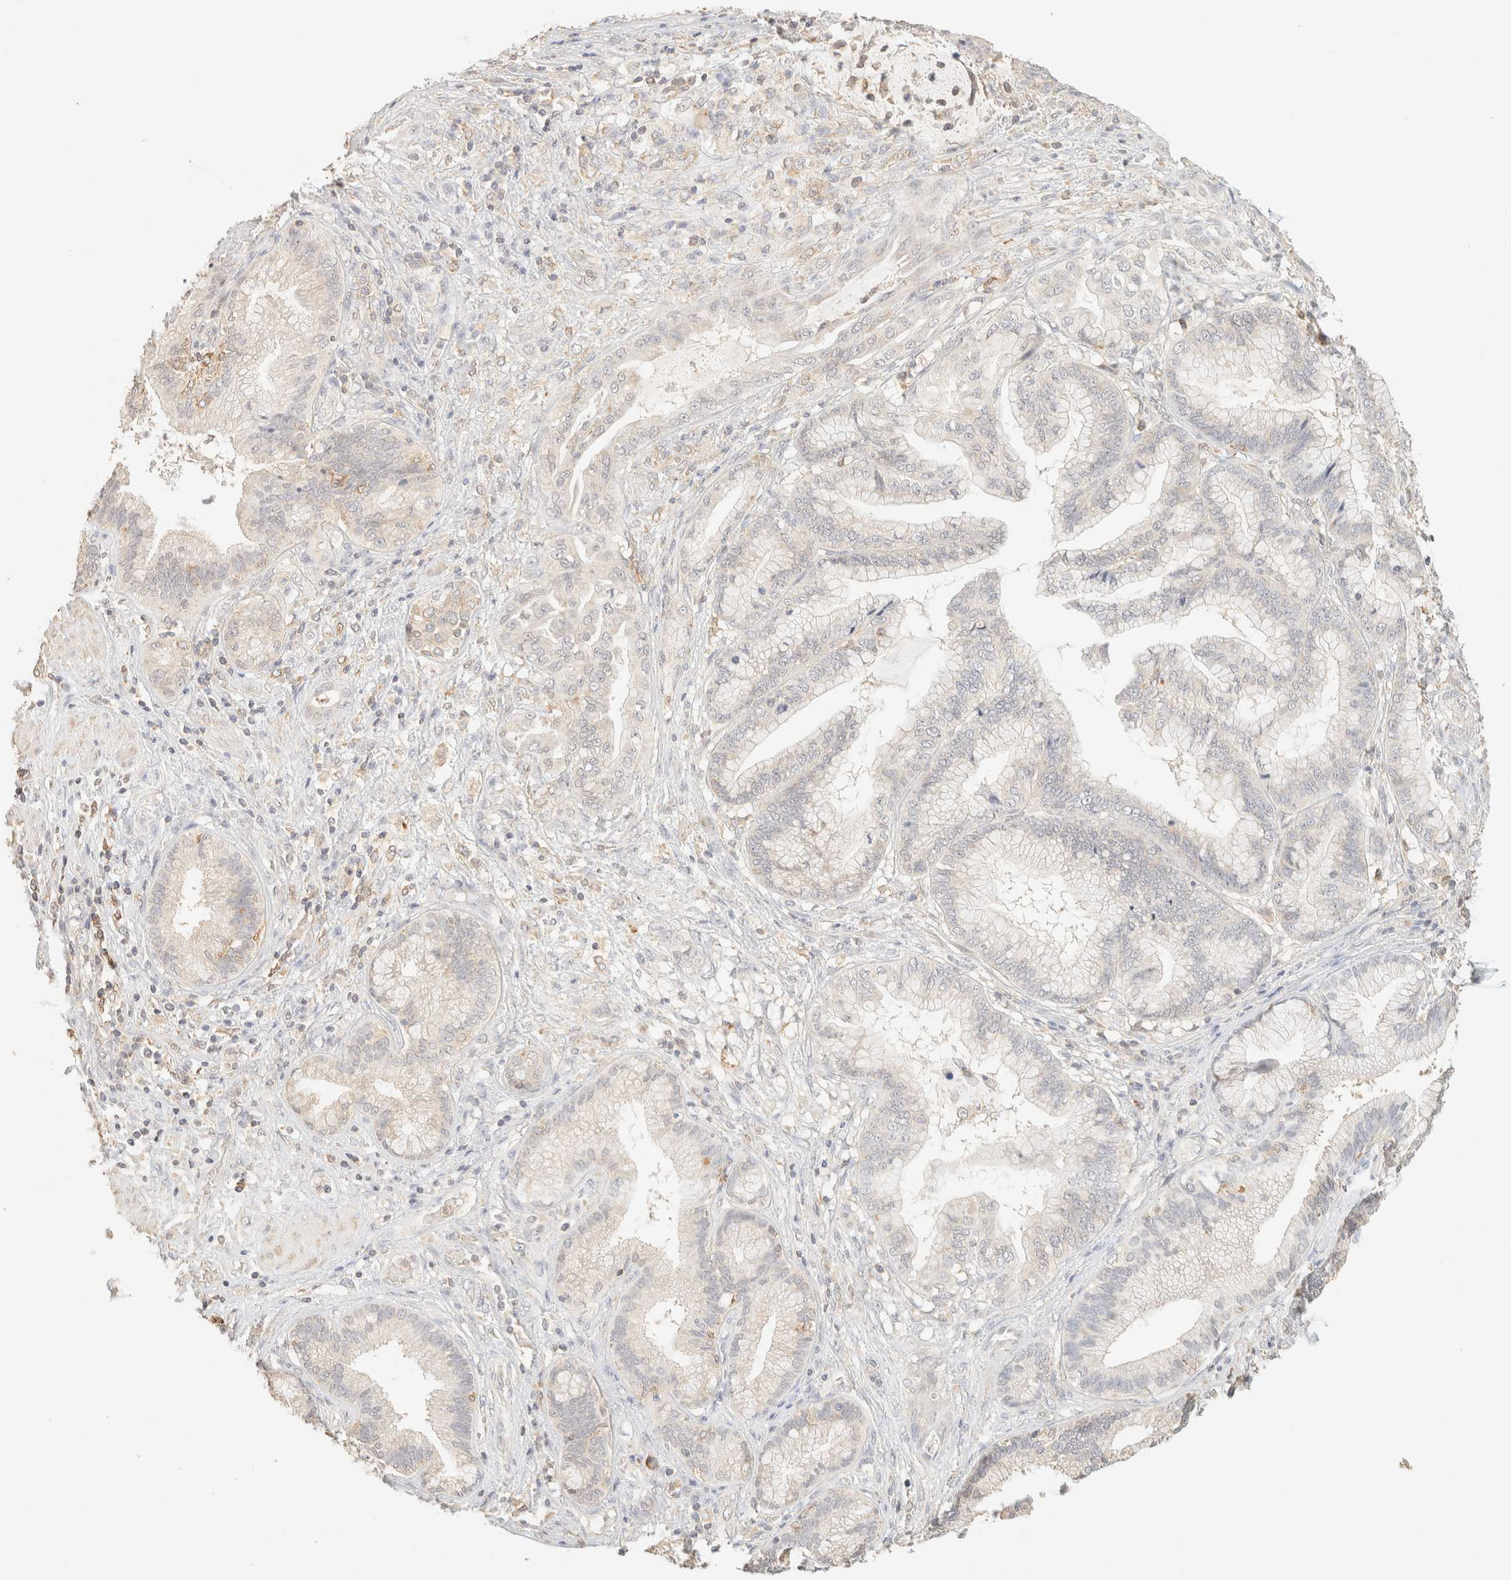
{"staining": {"intensity": "negative", "quantity": "none", "location": "none"}, "tissue": "pancreatic cancer", "cell_type": "Tumor cells", "image_type": "cancer", "snomed": [{"axis": "morphology", "description": "Adenocarcinoma, NOS"}, {"axis": "topography", "description": "Pancreas"}], "caption": "Image shows no significant protein expression in tumor cells of pancreatic adenocarcinoma.", "gene": "TIMD4", "patient": {"sex": "female", "age": 64}}